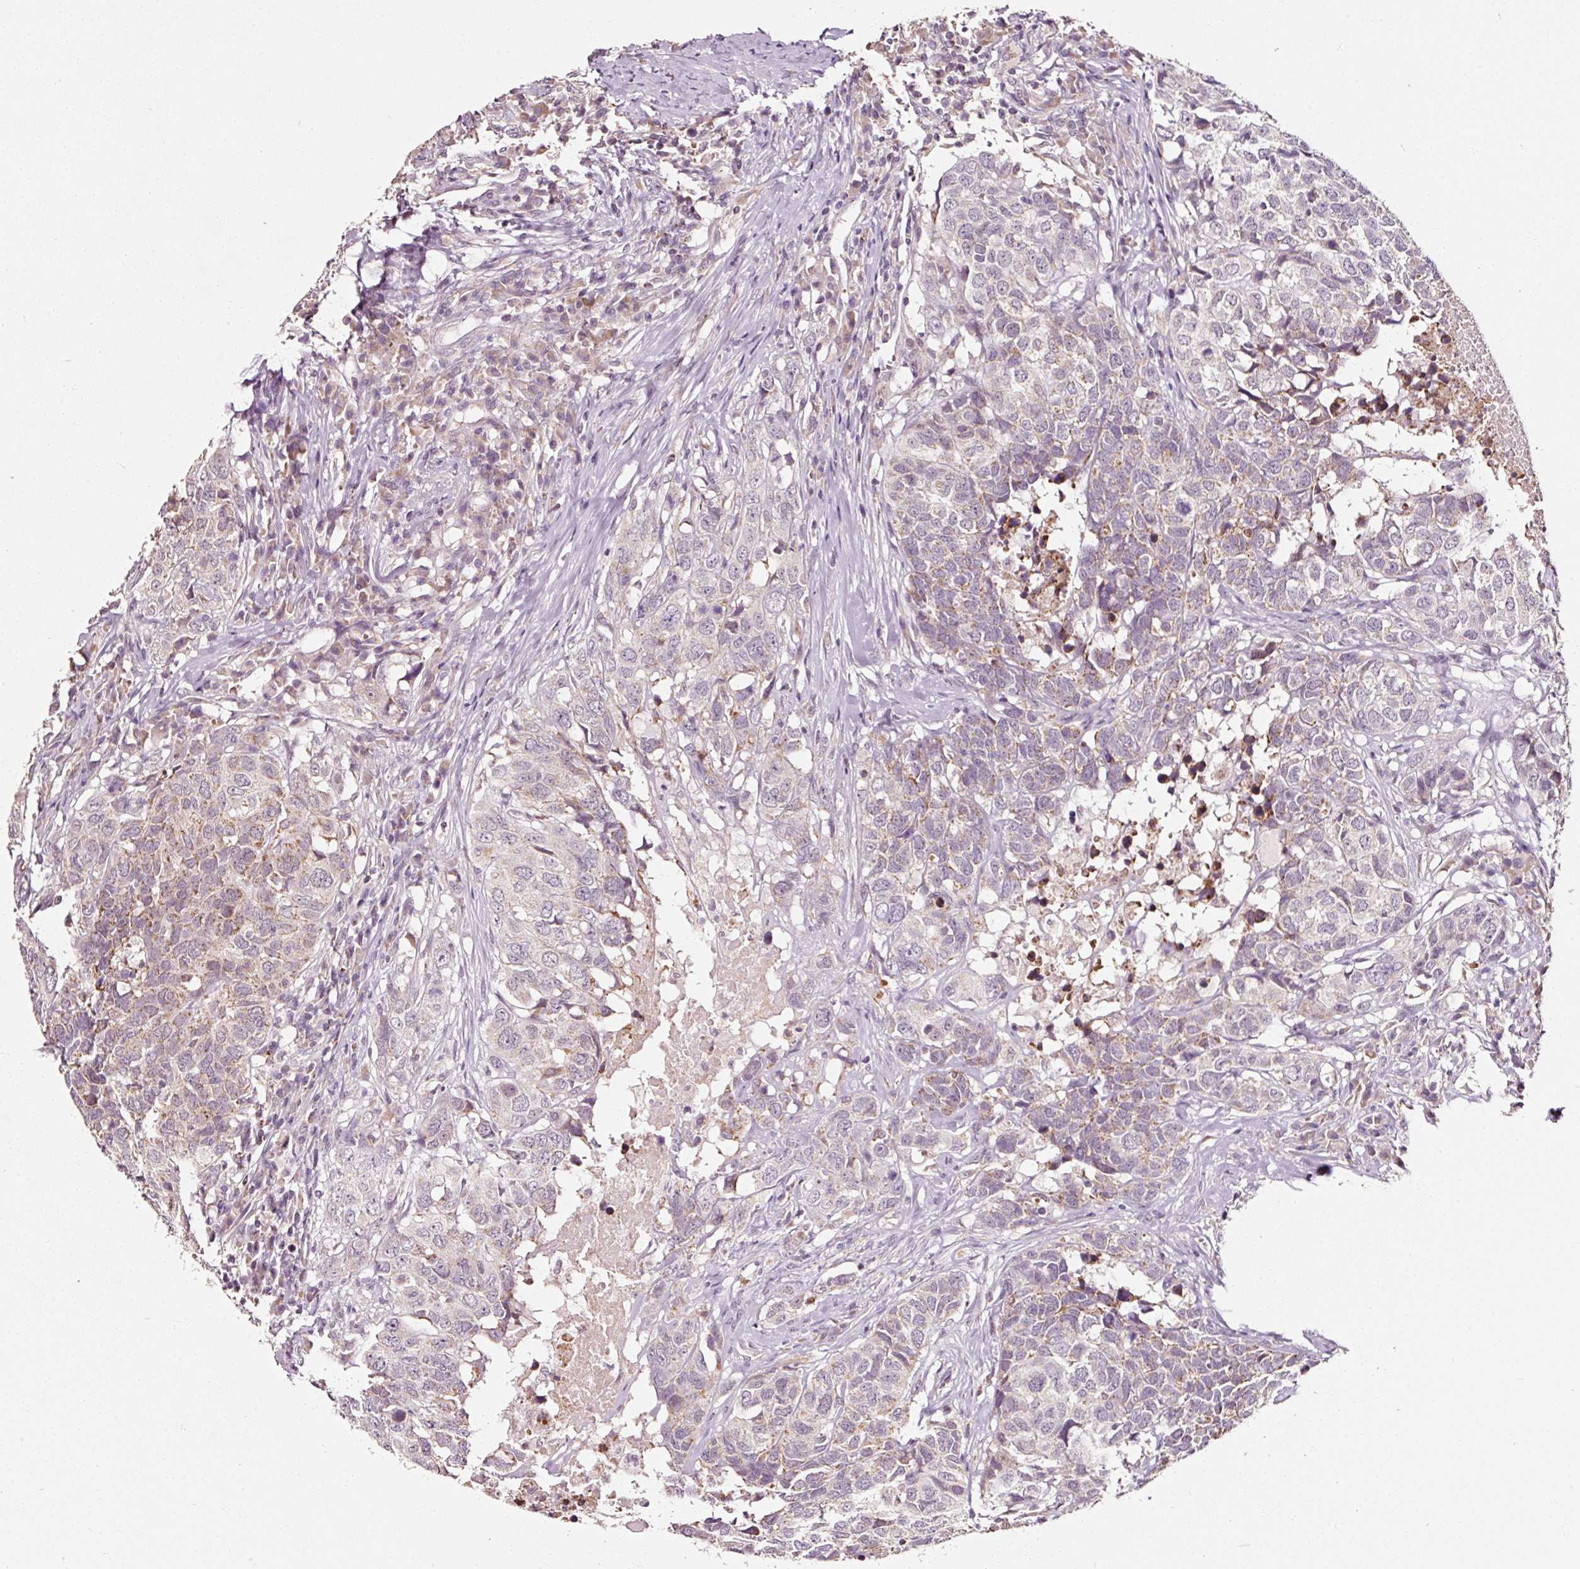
{"staining": {"intensity": "weak", "quantity": "25%-75%", "location": "cytoplasmic/membranous"}, "tissue": "head and neck cancer", "cell_type": "Tumor cells", "image_type": "cancer", "snomed": [{"axis": "morphology", "description": "Squamous cell carcinoma, NOS"}, {"axis": "topography", "description": "Head-Neck"}], "caption": "This is an image of immunohistochemistry (IHC) staining of head and neck squamous cell carcinoma, which shows weak positivity in the cytoplasmic/membranous of tumor cells.", "gene": "ZNF460", "patient": {"sex": "male", "age": 66}}